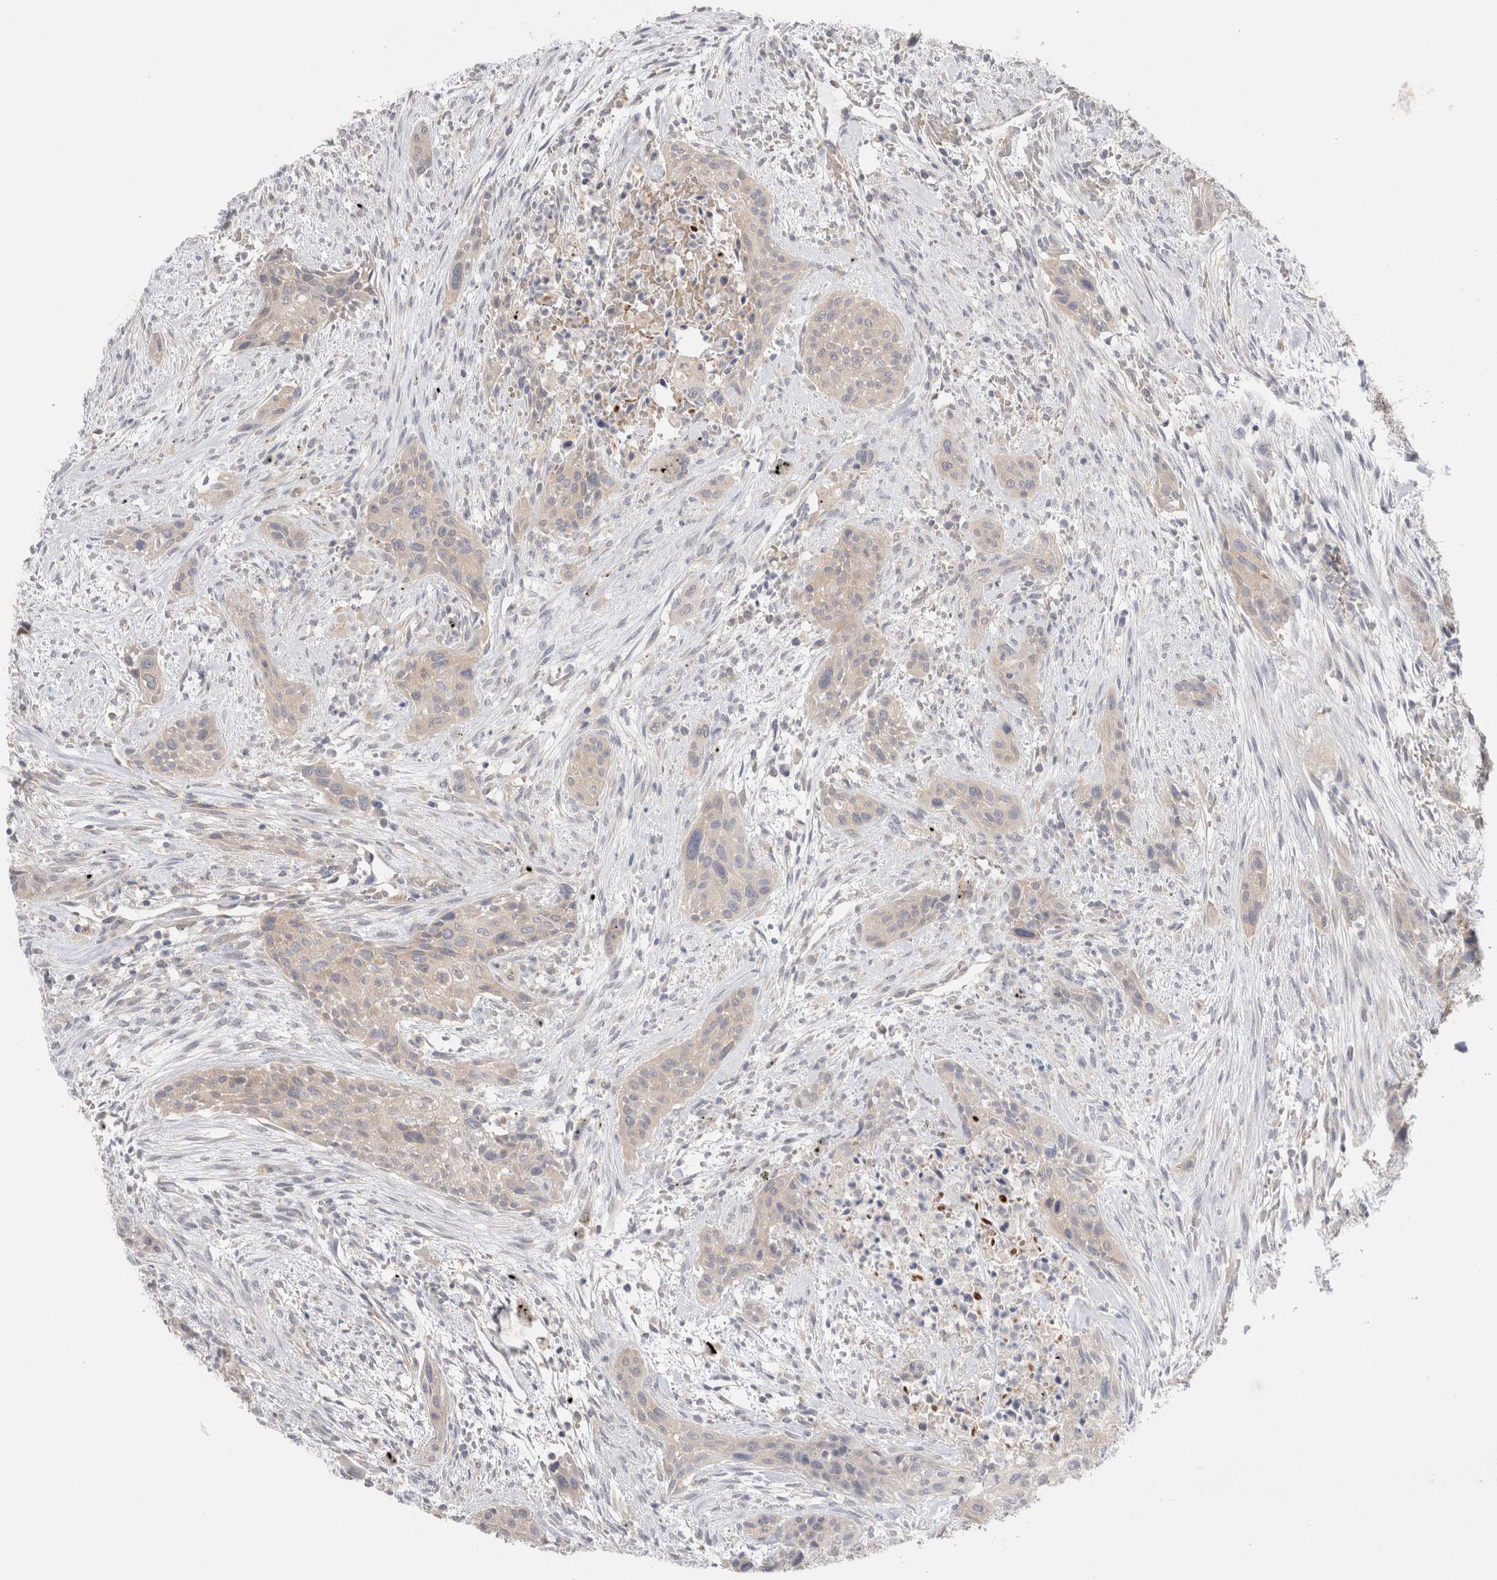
{"staining": {"intensity": "weak", "quantity": ">75%", "location": "cytoplasmic/membranous"}, "tissue": "urothelial cancer", "cell_type": "Tumor cells", "image_type": "cancer", "snomed": [{"axis": "morphology", "description": "Urothelial carcinoma, High grade"}, {"axis": "topography", "description": "Urinary bladder"}], "caption": "An IHC photomicrograph of neoplastic tissue is shown. Protein staining in brown highlights weak cytoplasmic/membranous positivity in urothelial cancer within tumor cells.", "gene": "NDOR1", "patient": {"sex": "male", "age": 35}}